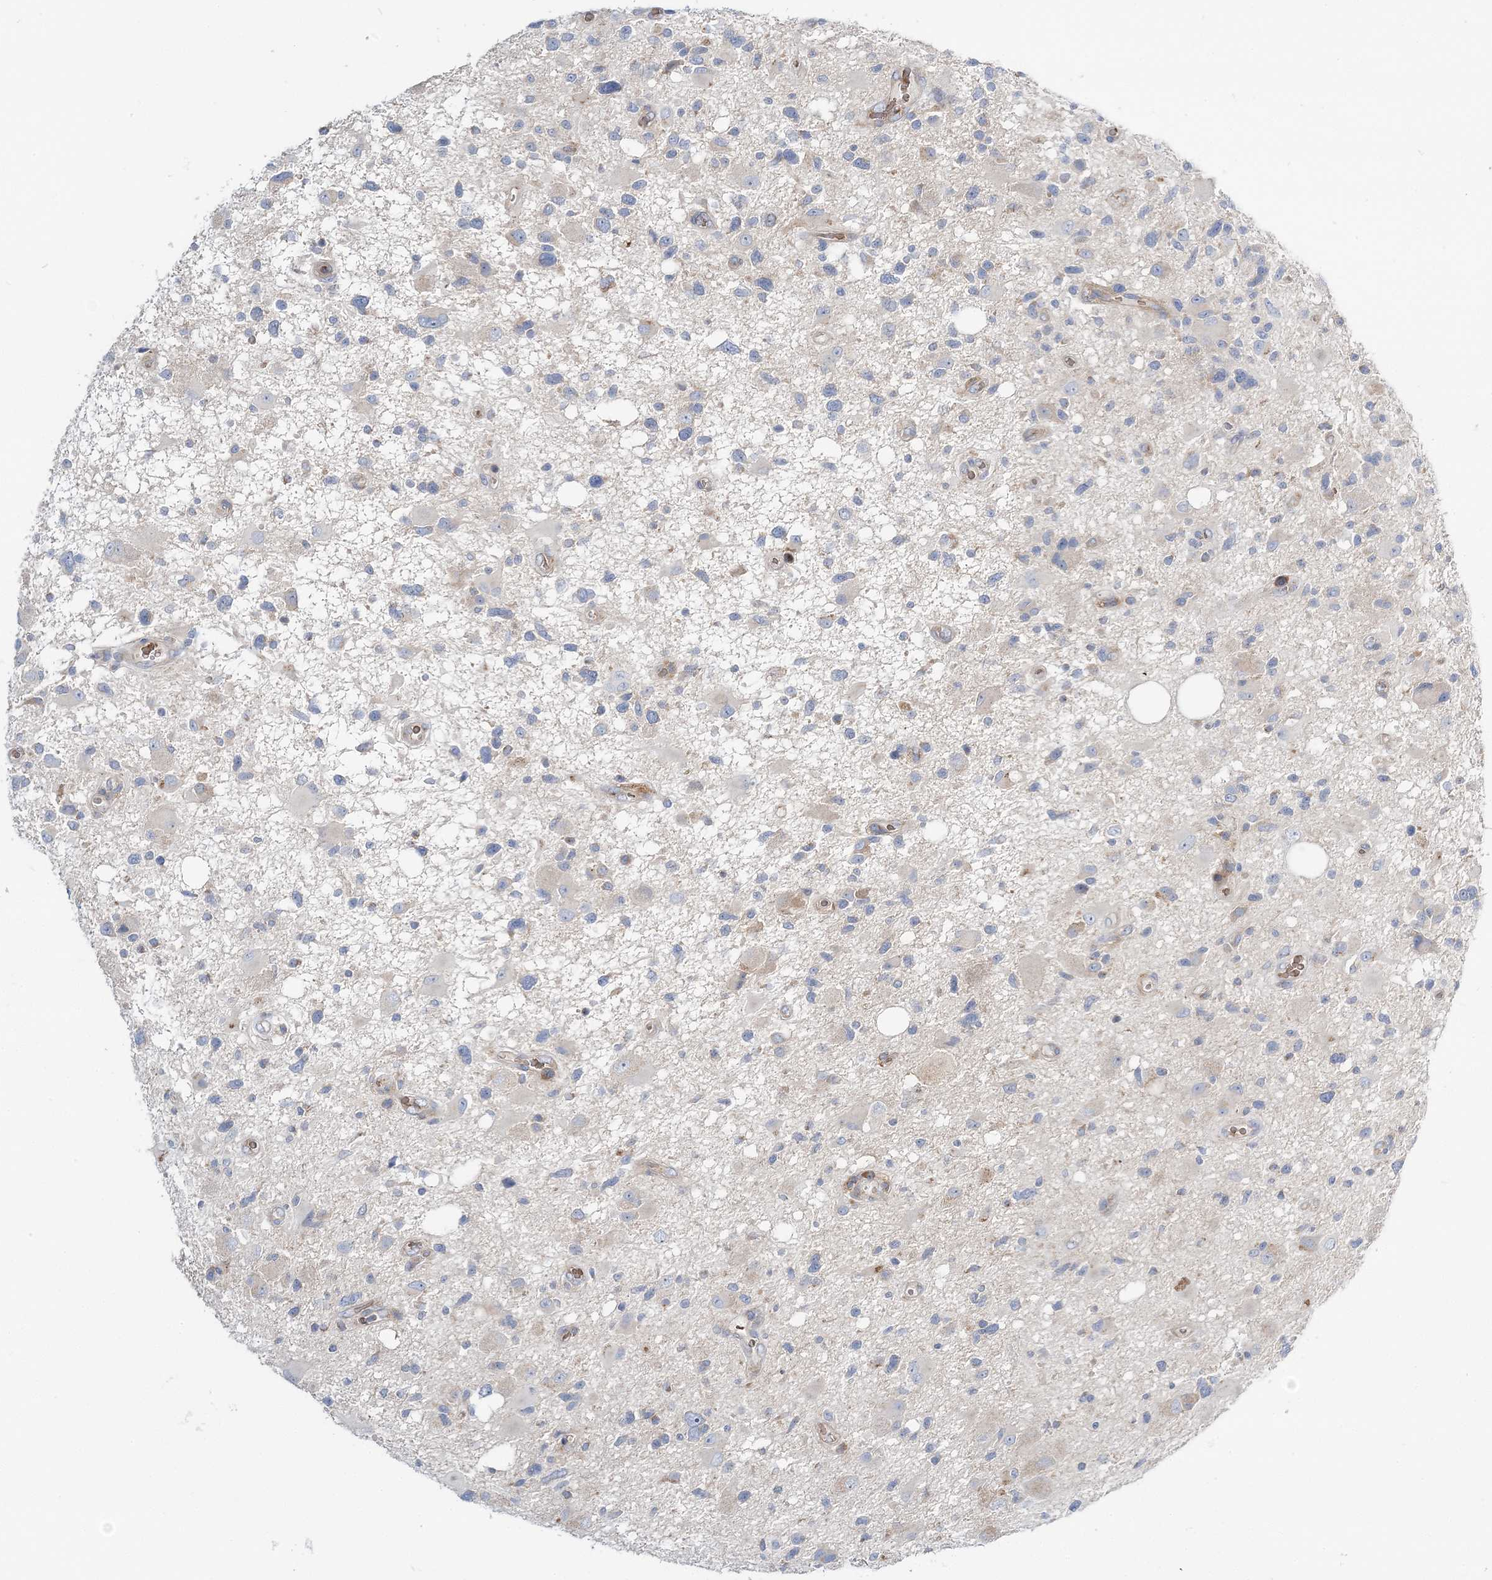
{"staining": {"intensity": "negative", "quantity": "none", "location": "none"}, "tissue": "glioma", "cell_type": "Tumor cells", "image_type": "cancer", "snomed": [{"axis": "morphology", "description": "Glioma, malignant, High grade"}, {"axis": "topography", "description": "Brain"}], "caption": "Immunohistochemistry of human malignant high-grade glioma shows no expression in tumor cells.", "gene": "ATP11B", "patient": {"sex": "male", "age": 33}}